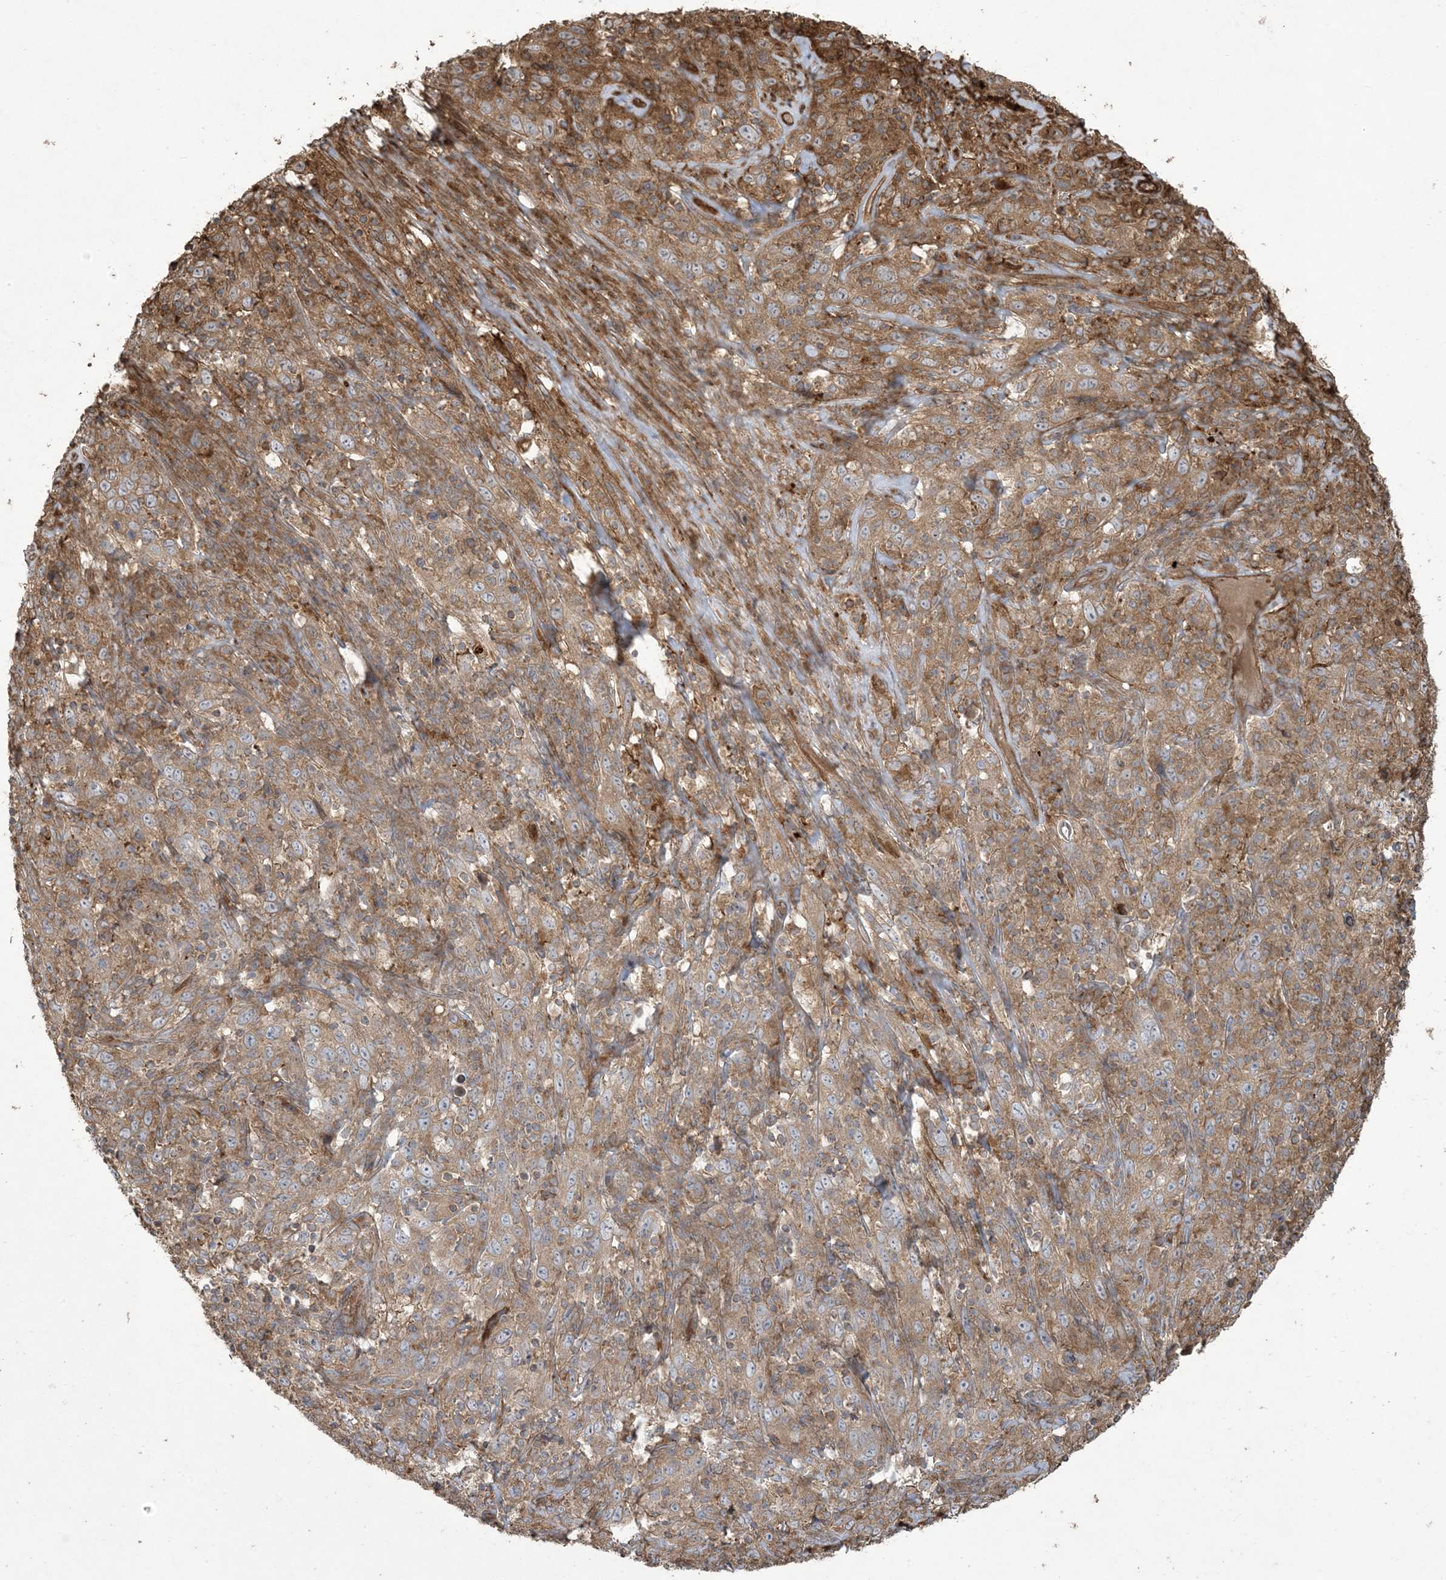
{"staining": {"intensity": "moderate", "quantity": ">75%", "location": "cytoplasmic/membranous"}, "tissue": "cervical cancer", "cell_type": "Tumor cells", "image_type": "cancer", "snomed": [{"axis": "morphology", "description": "Squamous cell carcinoma, NOS"}, {"axis": "topography", "description": "Cervix"}], "caption": "High-power microscopy captured an IHC photomicrograph of cervical cancer, revealing moderate cytoplasmic/membranous expression in about >75% of tumor cells.", "gene": "KLHL18", "patient": {"sex": "female", "age": 46}}